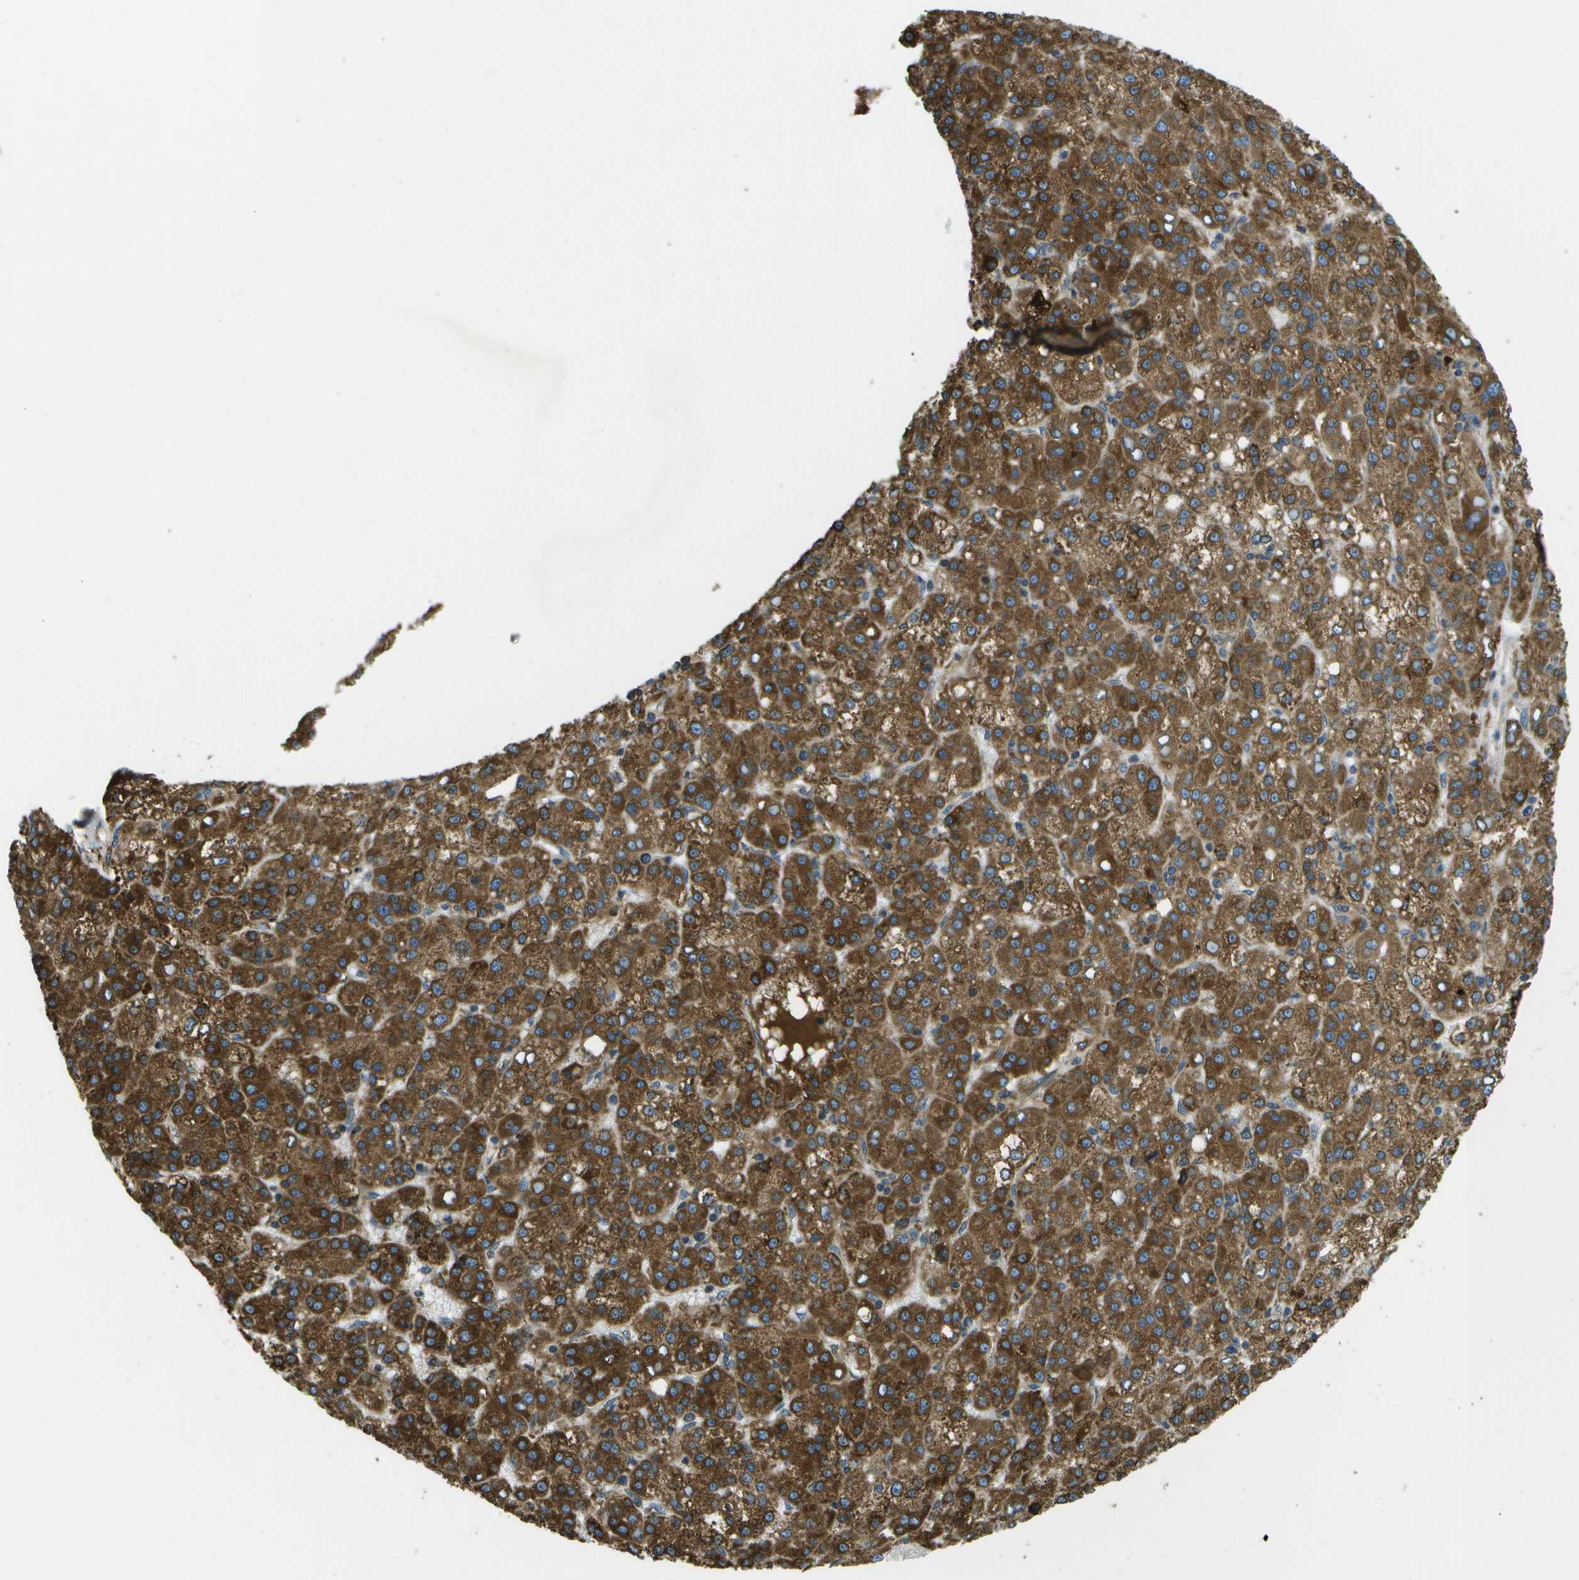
{"staining": {"intensity": "strong", "quantity": ">75%", "location": "cytoplasmic/membranous"}, "tissue": "liver cancer", "cell_type": "Tumor cells", "image_type": "cancer", "snomed": [{"axis": "morphology", "description": "Carcinoma, Hepatocellular, NOS"}, {"axis": "topography", "description": "Liver"}], "caption": "This is a micrograph of IHC staining of hepatocellular carcinoma (liver), which shows strong positivity in the cytoplasmic/membranous of tumor cells.", "gene": "USP30", "patient": {"sex": "female", "age": 58}}